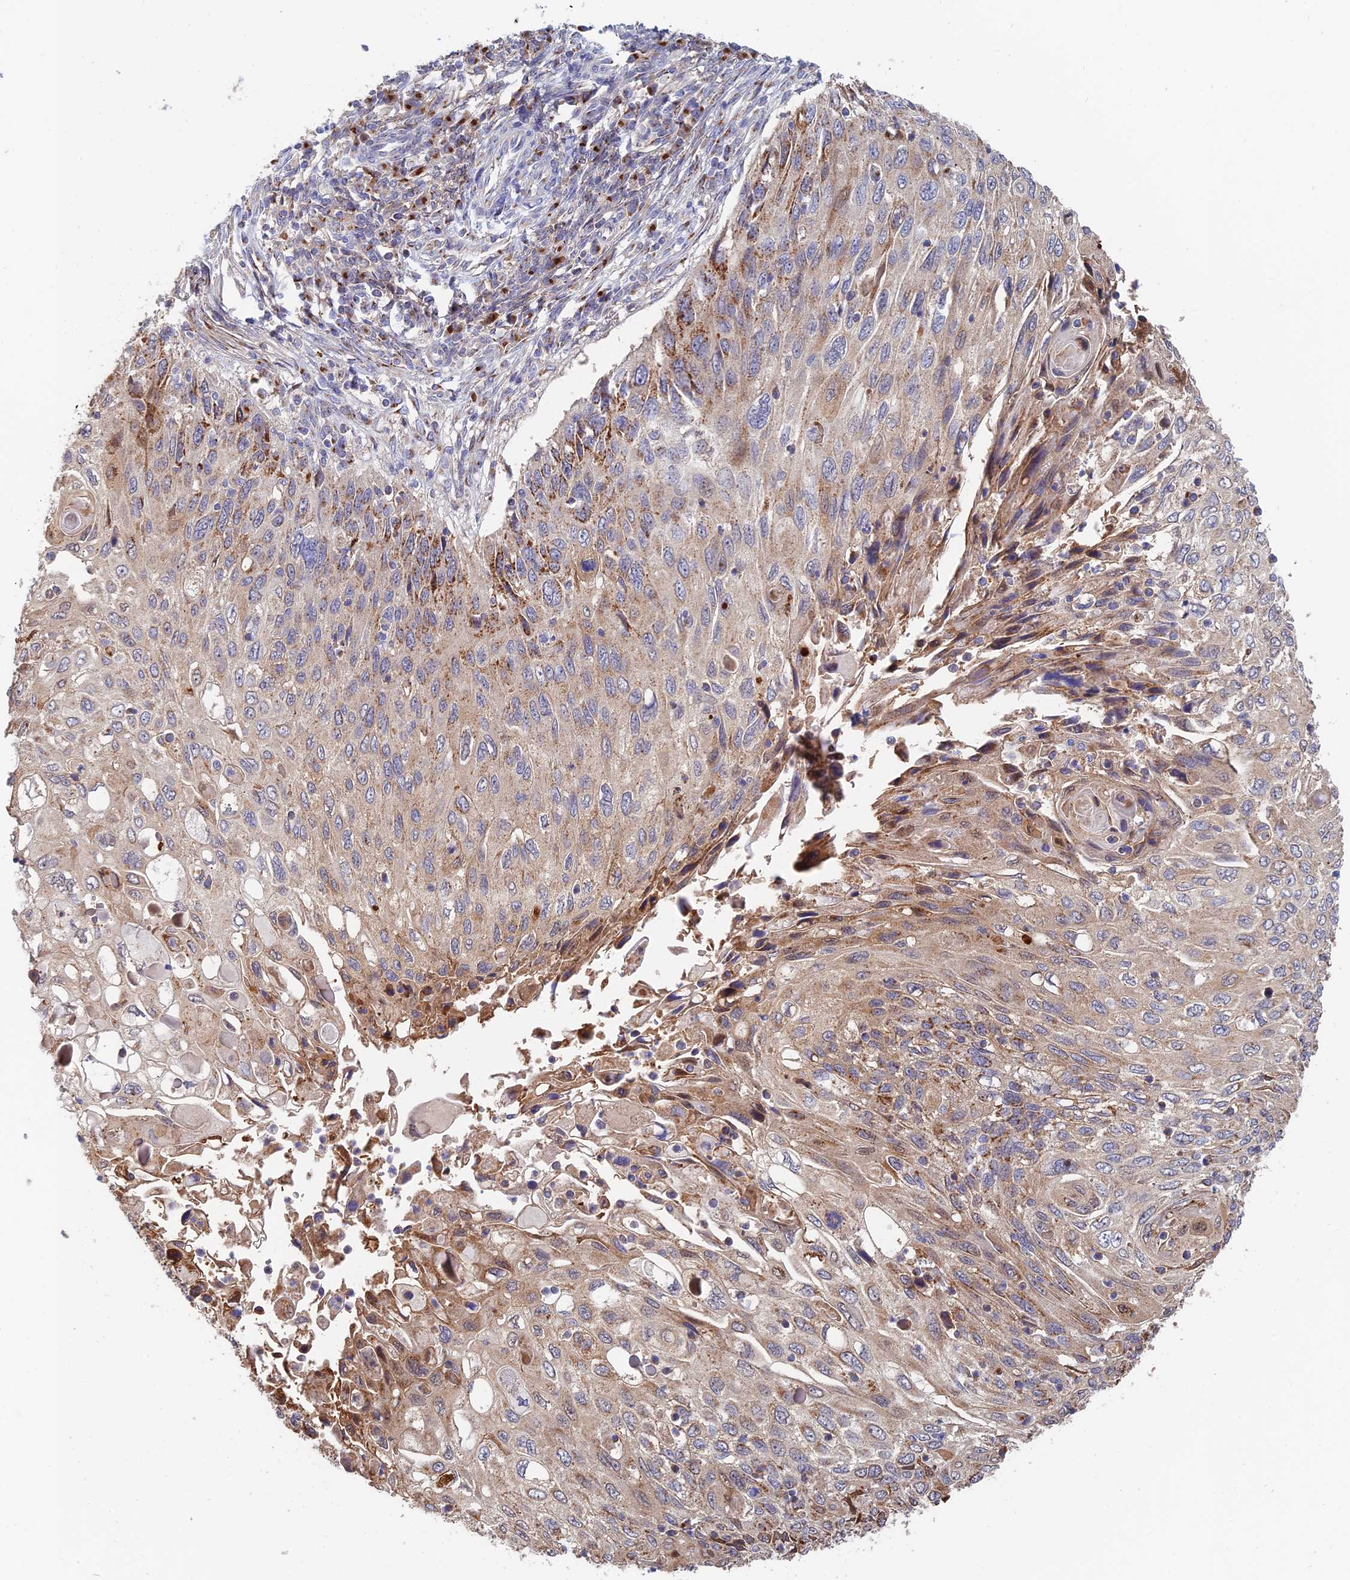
{"staining": {"intensity": "moderate", "quantity": "25%-75%", "location": "cytoplasmic/membranous"}, "tissue": "cervical cancer", "cell_type": "Tumor cells", "image_type": "cancer", "snomed": [{"axis": "morphology", "description": "Squamous cell carcinoma, NOS"}, {"axis": "topography", "description": "Cervix"}], "caption": "Immunohistochemical staining of cervical squamous cell carcinoma exhibits medium levels of moderate cytoplasmic/membranous protein positivity in about 25%-75% of tumor cells. (brown staining indicates protein expression, while blue staining denotes nuclei).", "gene": "HS2ST1", "patient": {"sex": "female", "age": 70}}